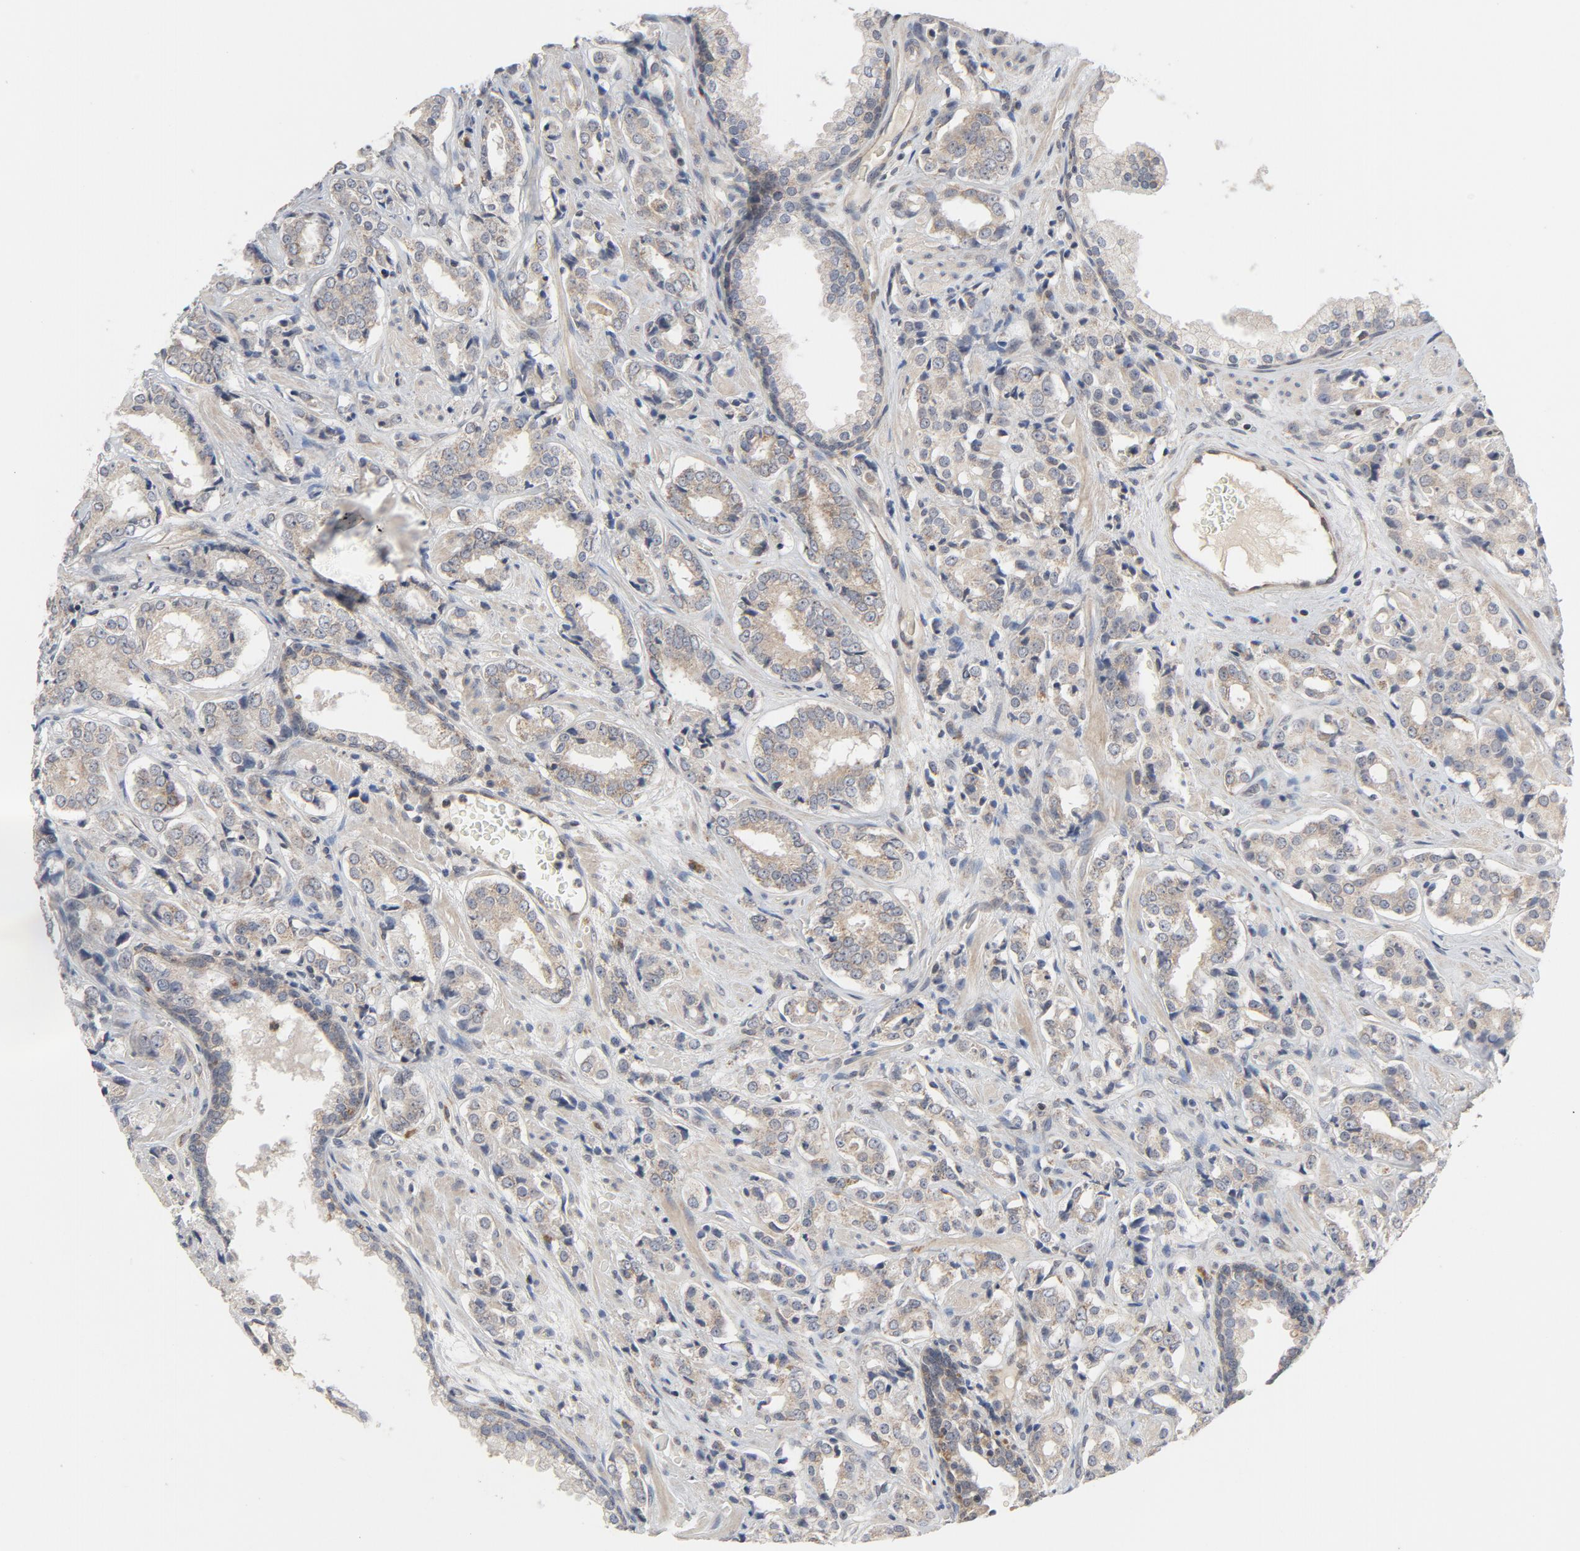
{"staining": {"intensity": "weak", "quantity": "25%-75%", "location": "cytoplasmic/membranous"}, "tissue": "prostate cancer", "cell_type": "Tumor cells", "image_type": "cancer", "snomed": [{"axis": "morphology", "description": "Adenocarcinoma, Medium grade"}, {"axis": "topography", "description": "Prostate"}], "caption": "Brown immunohistochemical staining in human prostate cancer (adenocarcinoma (medium-grade)) shows weak cytoplasmic/membranous expression in approximately 25%-75% of tumor cells.", "gene": "C14orf119", "patient": {"sex": "male", "age": 60}}